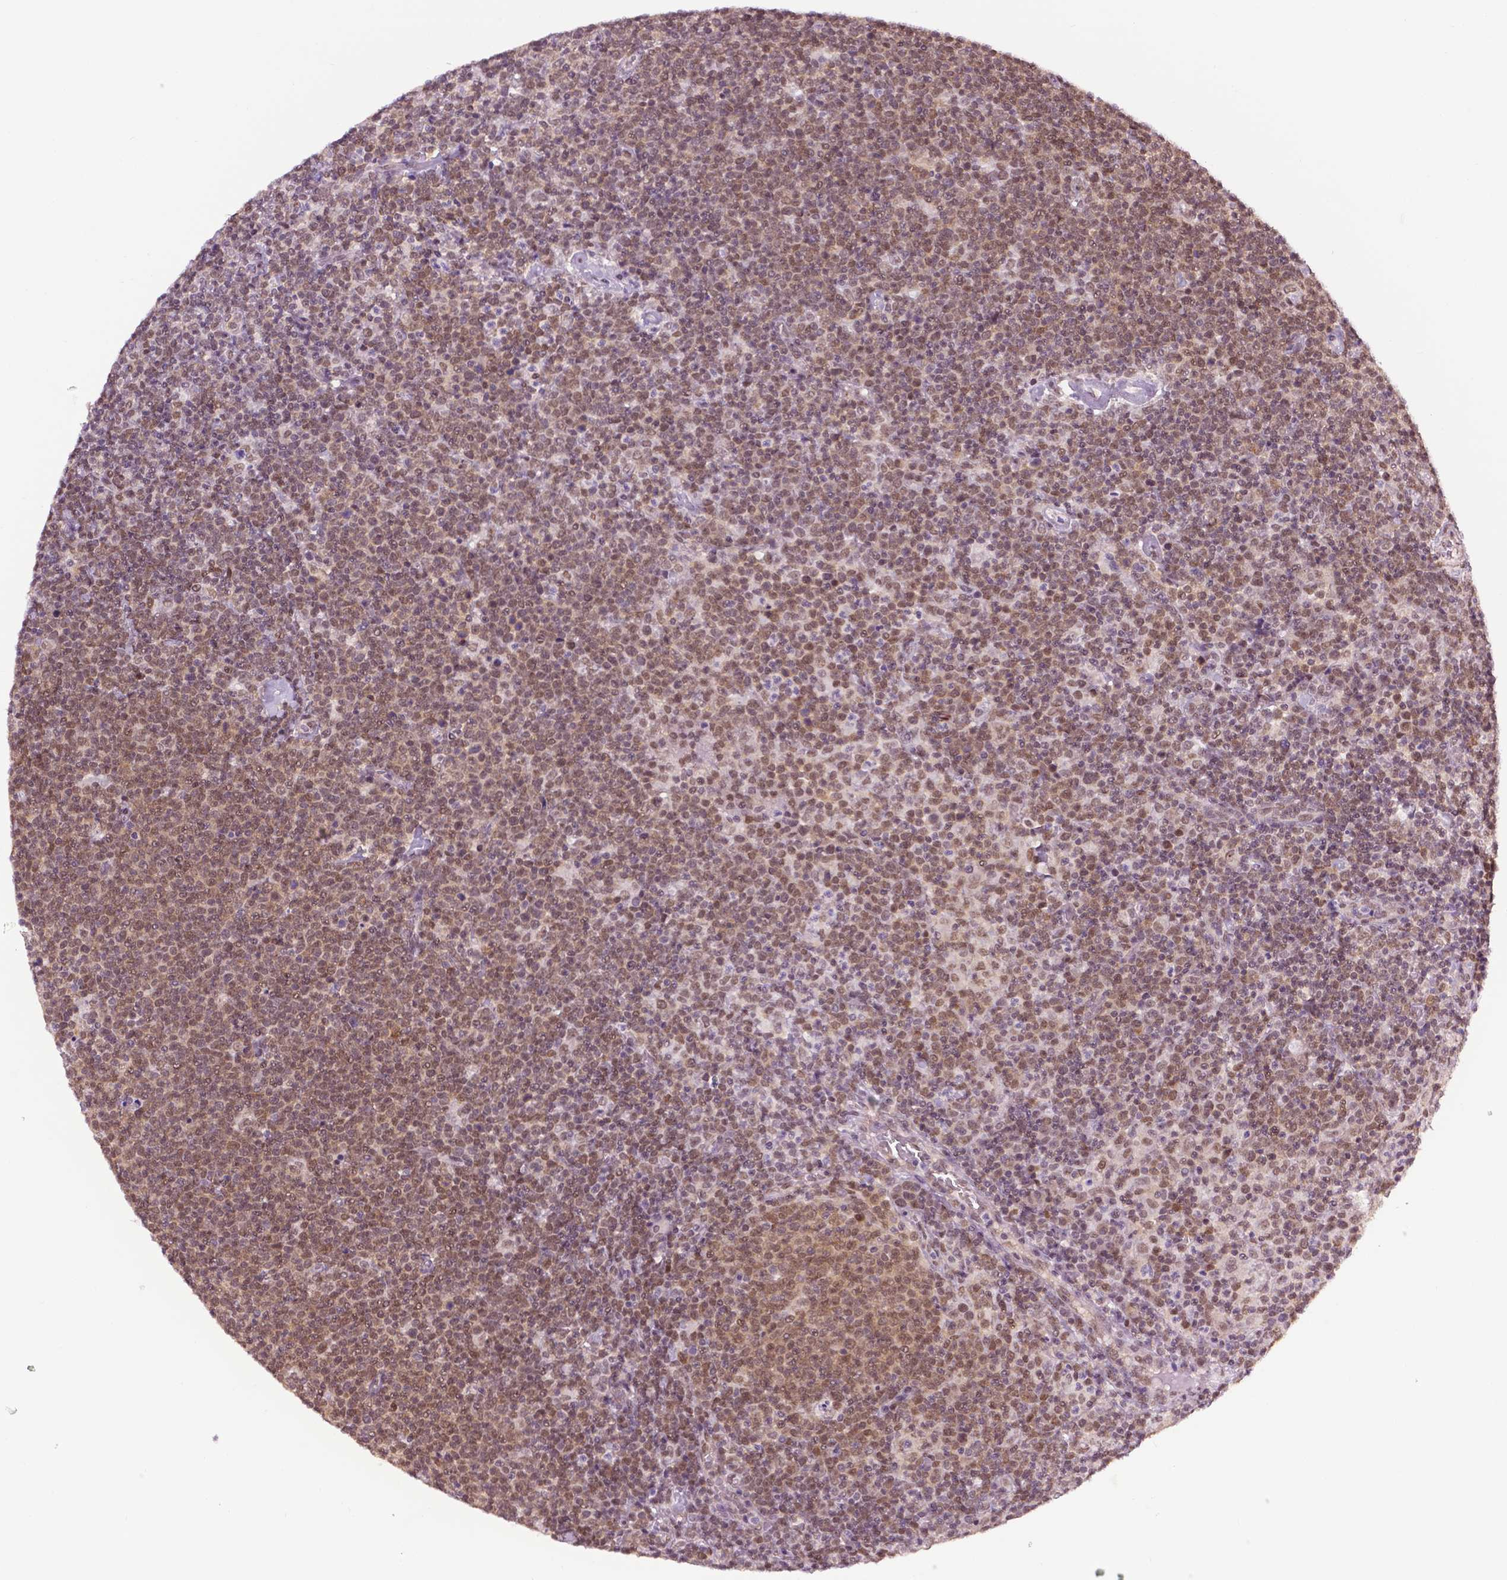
{"staining": {"intensity": "moderate", "quantity": ">75%", "location": "nuclear"}, "tissue": "lymphoma", "cell_type": "Tumor cells", "image_type": "cancer", "snomed": [{"axis": "morphology", "description": "Malignant lymphoma, non-Hodgkin's type, High grade"}, {"axis": "topography", "description": "Lymph node"}], "caption": "Immunohistochemical staining of high-grade malignant lymphoma, non-Hodgkin's type reveals medium levels of moderate nuclear protein staining in approximately >75% of tumor cells. Nuclei are stained in blue.", "gene": "UBQLN4", "patient": {"sex": "male", "age": 61}}